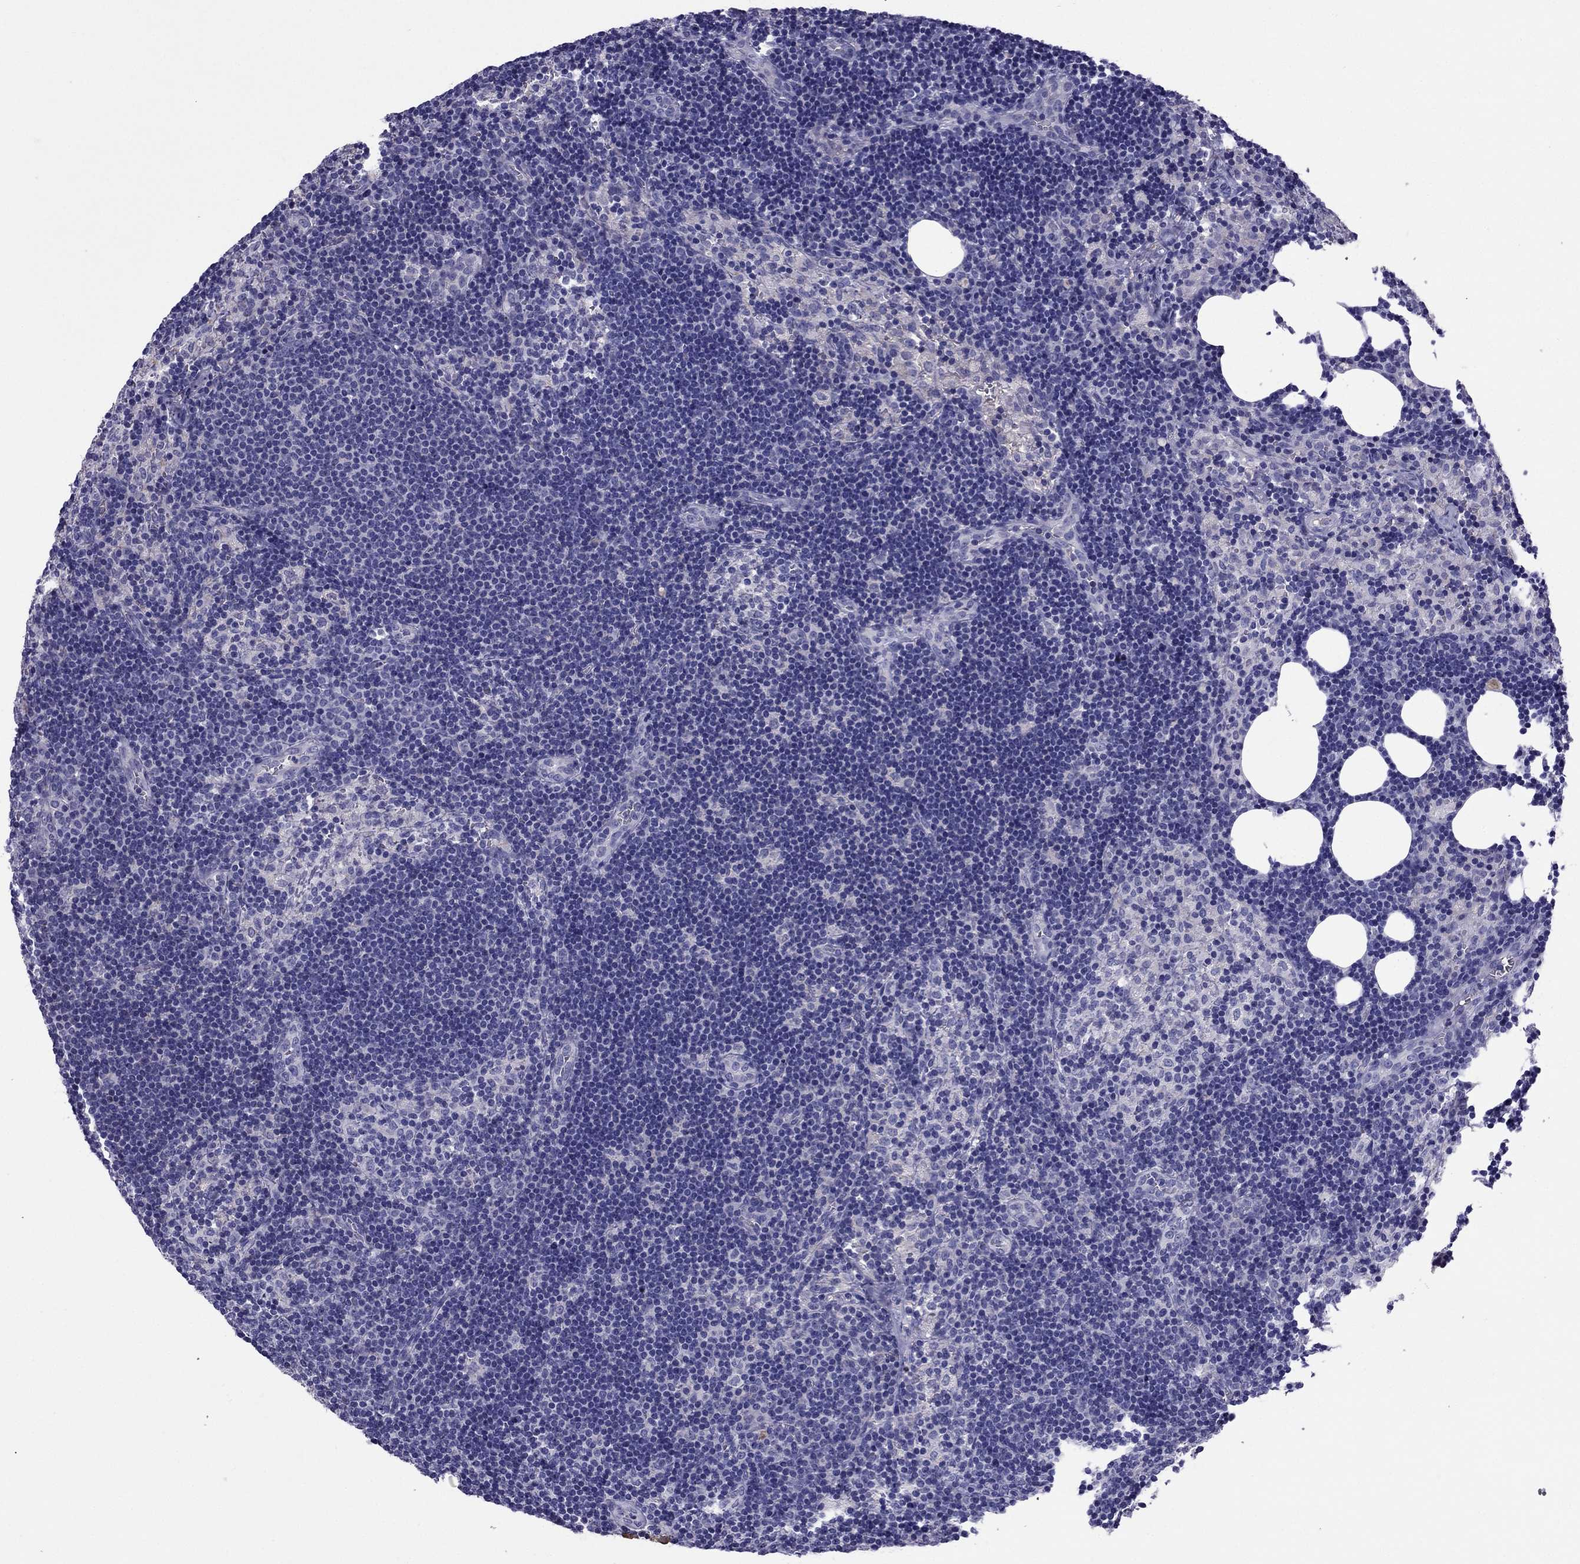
{"staining": {"intensity": "negative", "quantity": "none", "location": "none"}, "tissue": "lymph node", "cell_type": "Germinal center cells", "image_type": "normal", "snomed": [{"axis": "morphology", "description": "Normal tissue, NOS"}, {"axis": "topography", "description": "Lymph node"}], "caption": "Immunohistochemical staining of benign lymph node exhibits no significant positivity in germinal center cells.", "gene": "TBC1D21", "patient": {"sex": "female", "age": 52}}